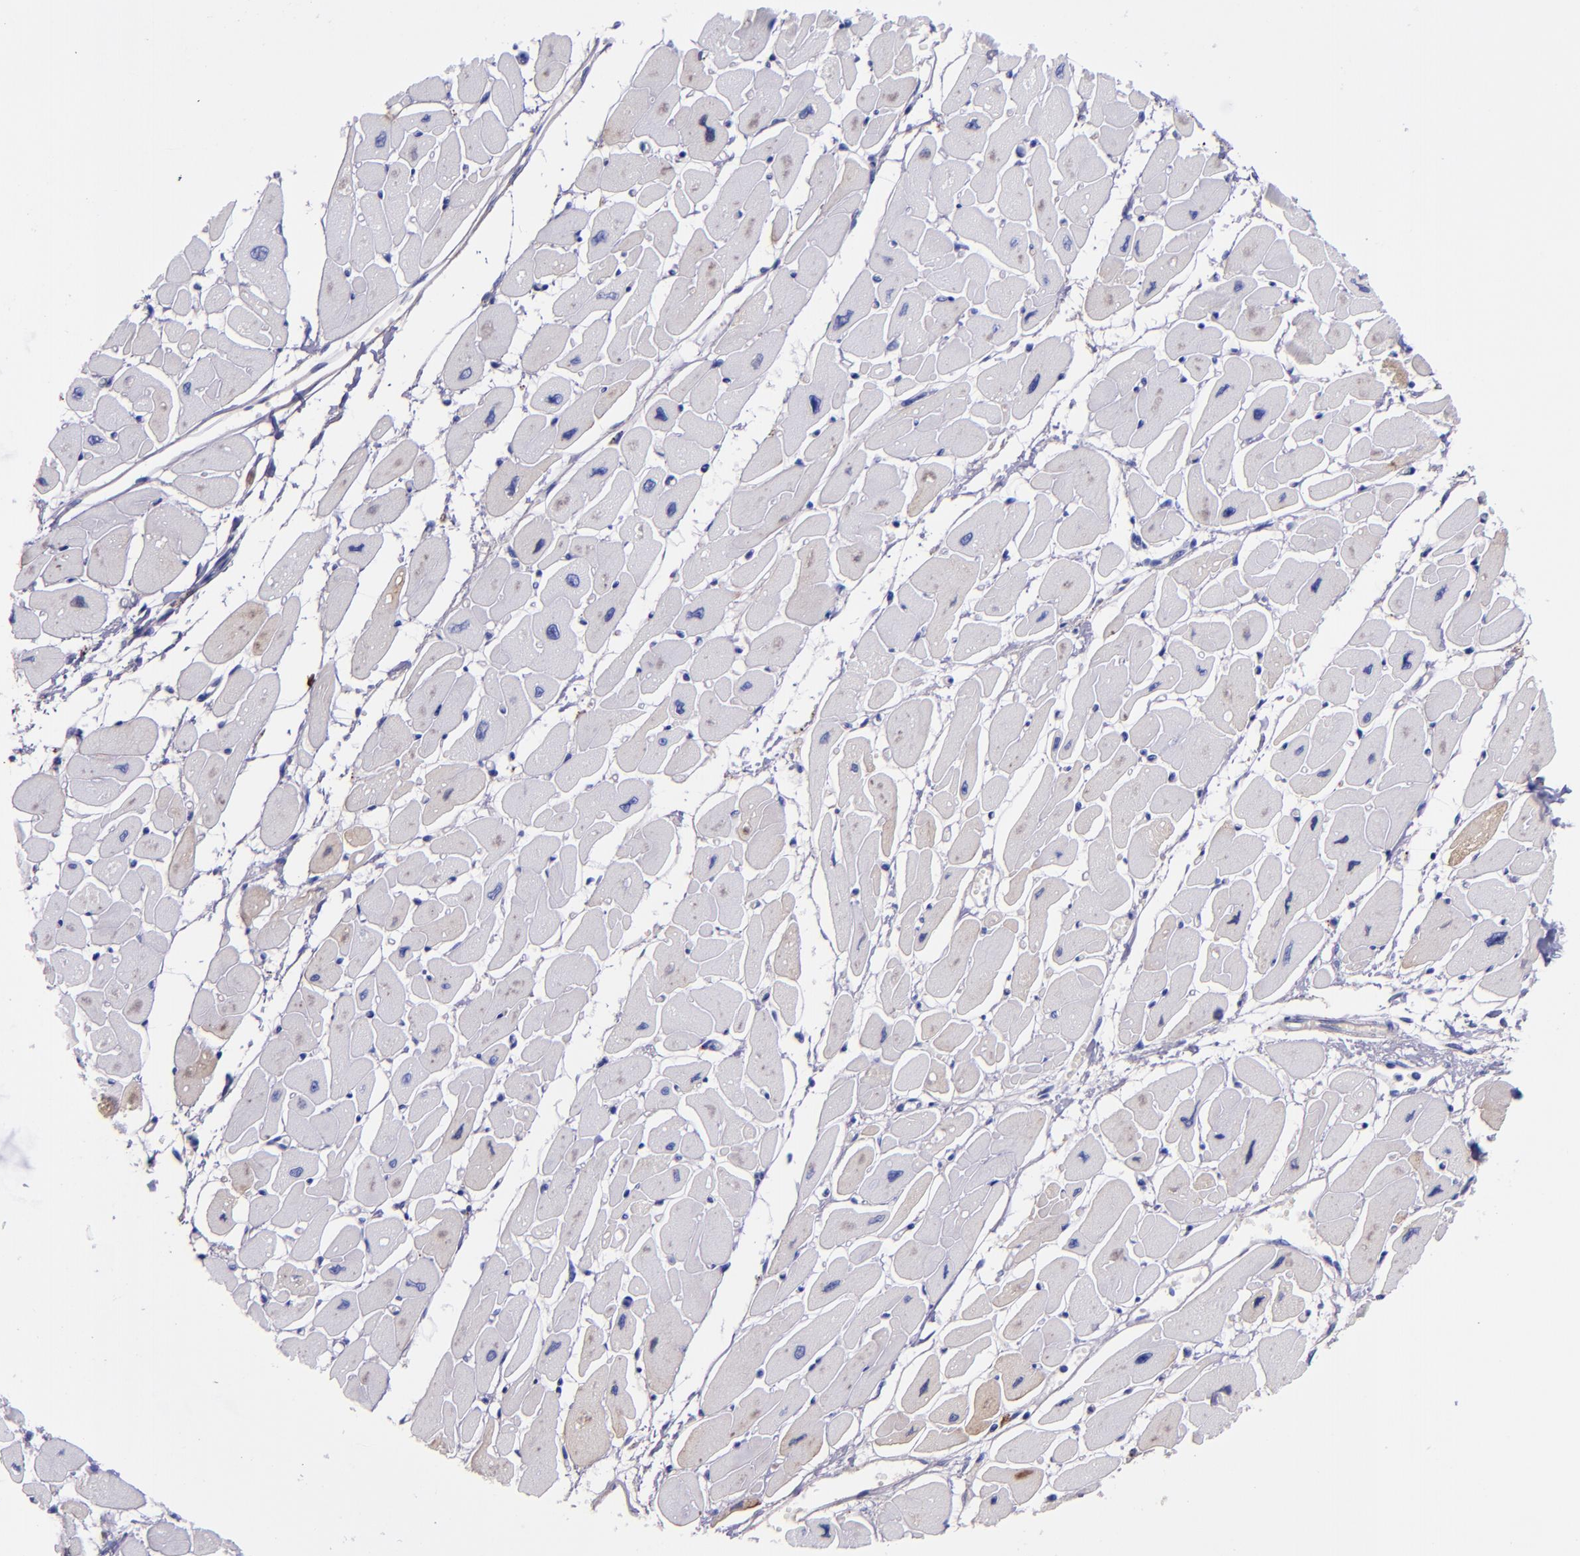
{"staining": {"intensity": "negative", "quantity": "none", "location": "none"}, "tissue": "heart muscle", "cell_type": "Cardiomyocytes", "image_type": "normal", "snomed": [{"axis": "morphology", "description": "Normal tissue, NOS"}, {"axis": "topography", "description": "Heart"}], "caption": "This is a micrograph of immunohistochemistry staining of unremarkable heart muscle, which shows no staining in cardiomyocytes.", "gene": "KNG1", "patient": {"sex": "female", "age": 54}}